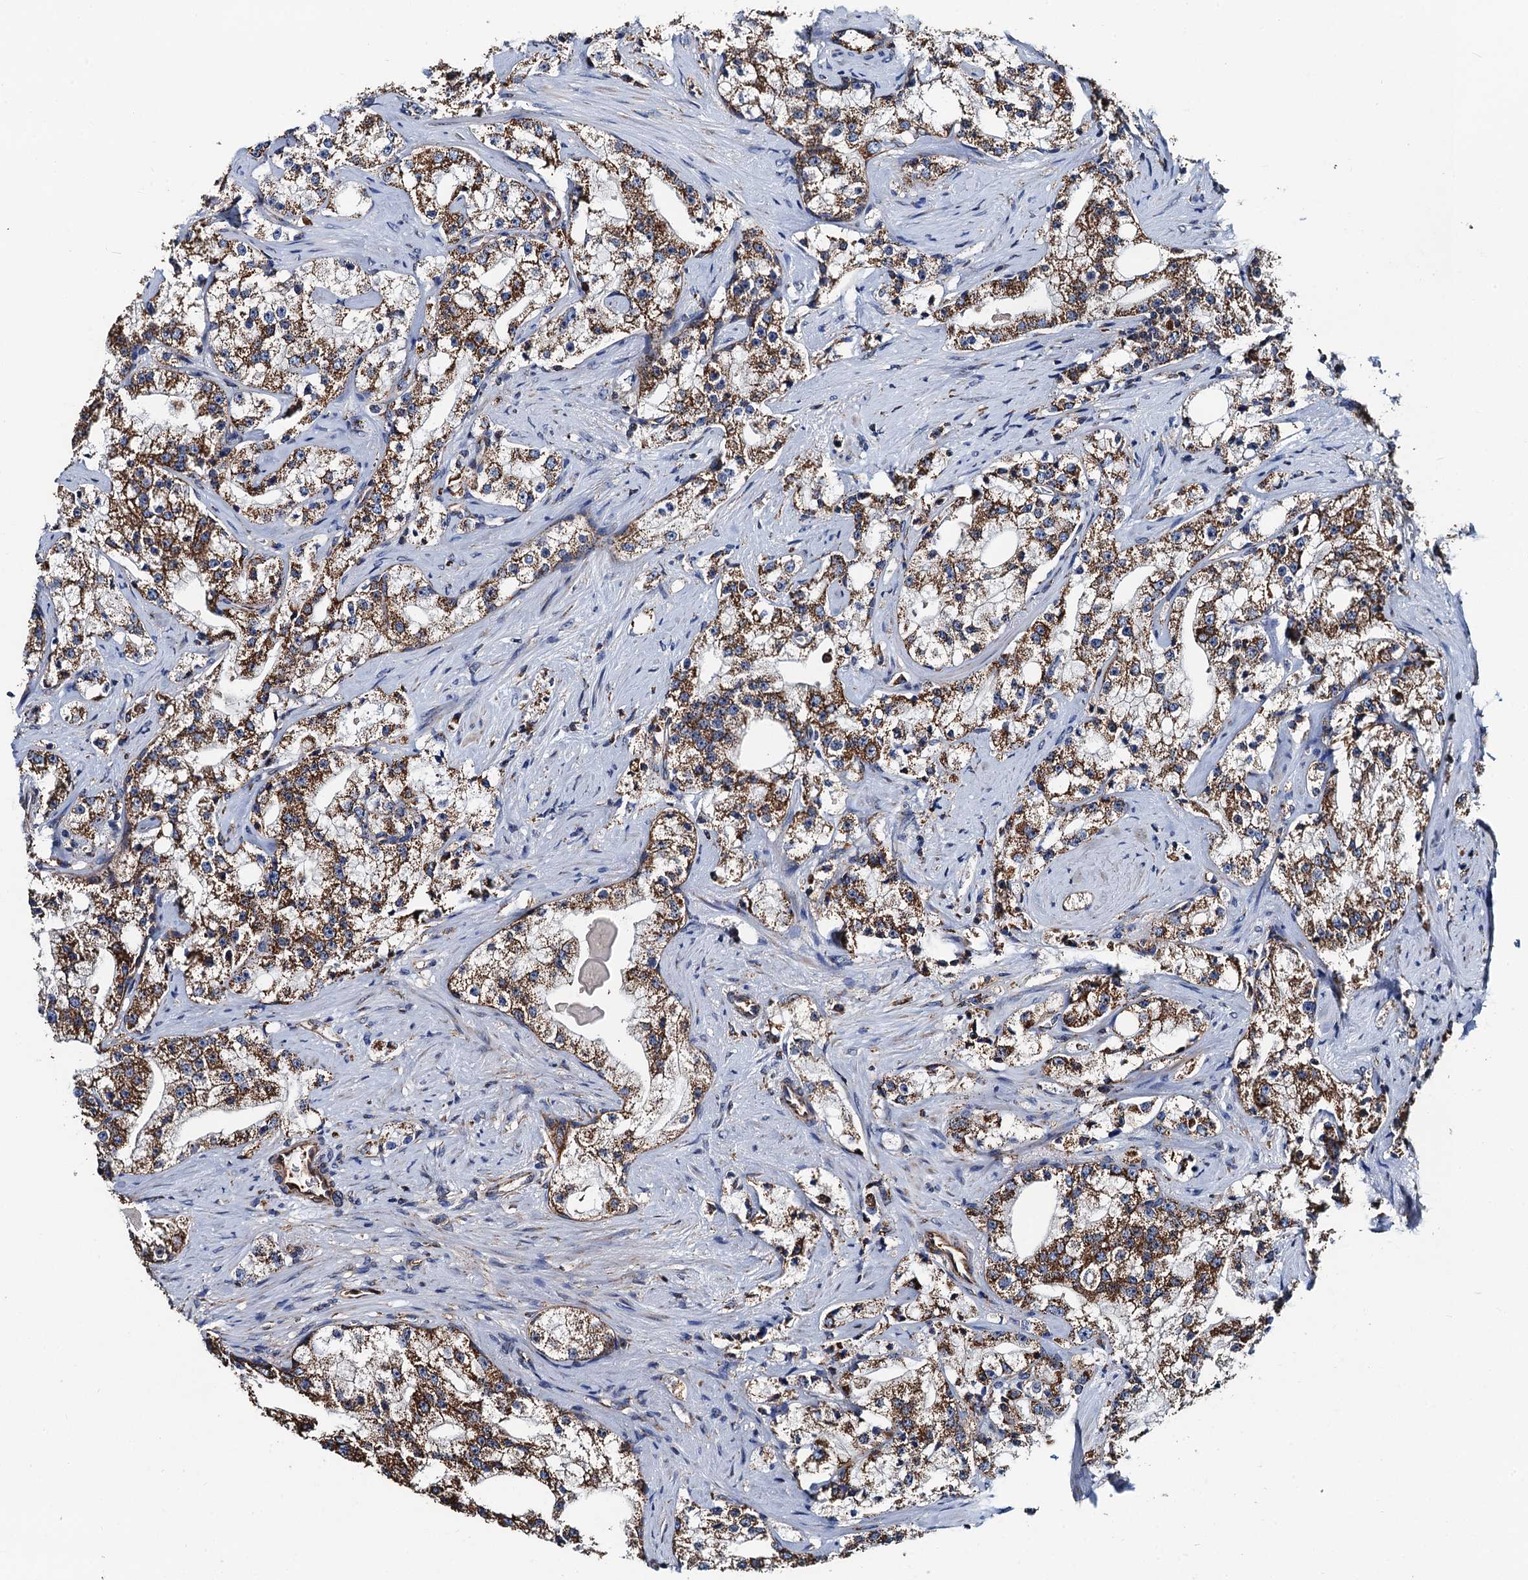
{"staining": {"intensity": "strong", "quantity": ">75%", "location": "cytoplasmic/membranous"}, "tissue": "prostate cancer", "cell_type": "Tumor cells", "image_type": "cancer", "snomed": [{"axis": "morphology", "description": "Adenocarcinoma, High grade"}, {"axis": "topography", "description": "Prostate"}], "caption": "This image demonstrates IHC staining of human prostate cancer (high-grade adenocarcinoma), with high strong cytoplasmic/membranous expression in about >75% of tumor cells.", "gene": "AAGAB", "patient": {"sex": "male", "age": 64}}